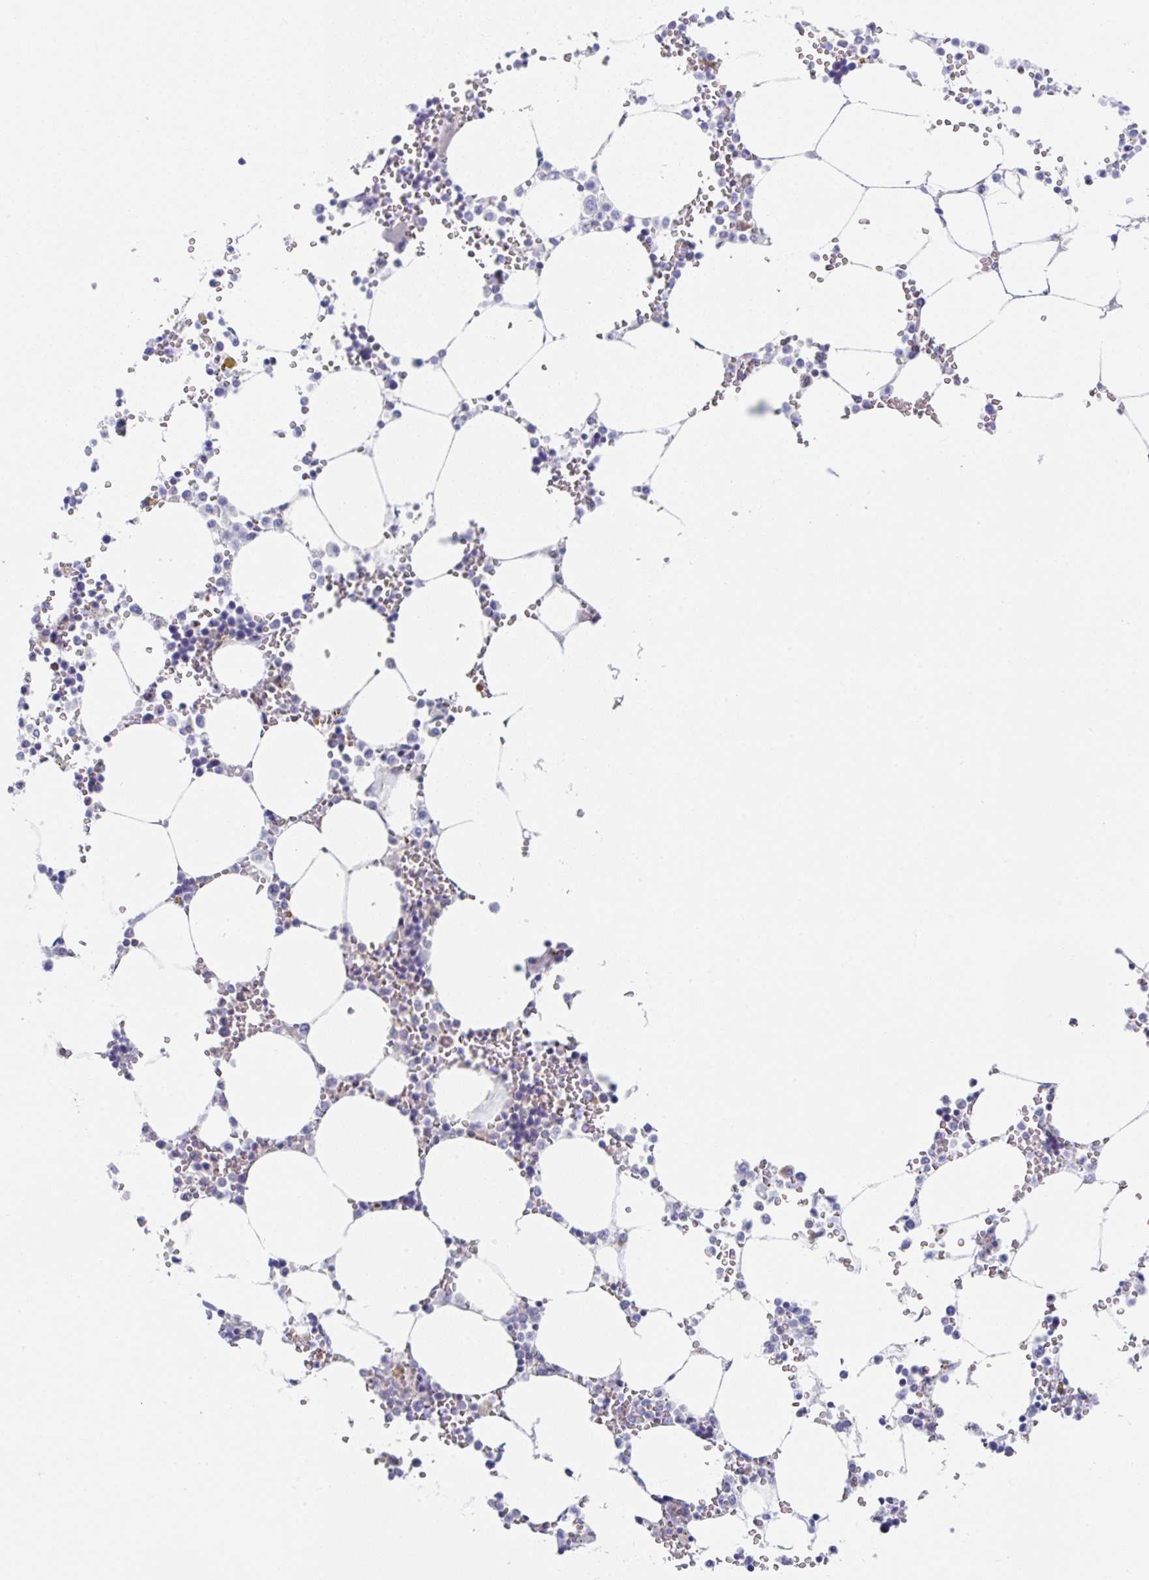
{"staining": {"intensity": "negative", "quantity": "none", "location": "none"}, "tissue": "bone marrow", "cell_type": "Hematopoietic cells", "image_type": "normal", "snomed": [{"axis": "morphology", "description": "Normal tissue, NOS"}, {"axis": "topography", "description": "Bone marrow"}], "caption": "This is a image of immunohistochemistry (IHC) staining of unremarkable bone marrow, which shows no staining in hematopoietic cells.", "gene": "AMPD2", "patient": {"sex": "male", "age": 64}}